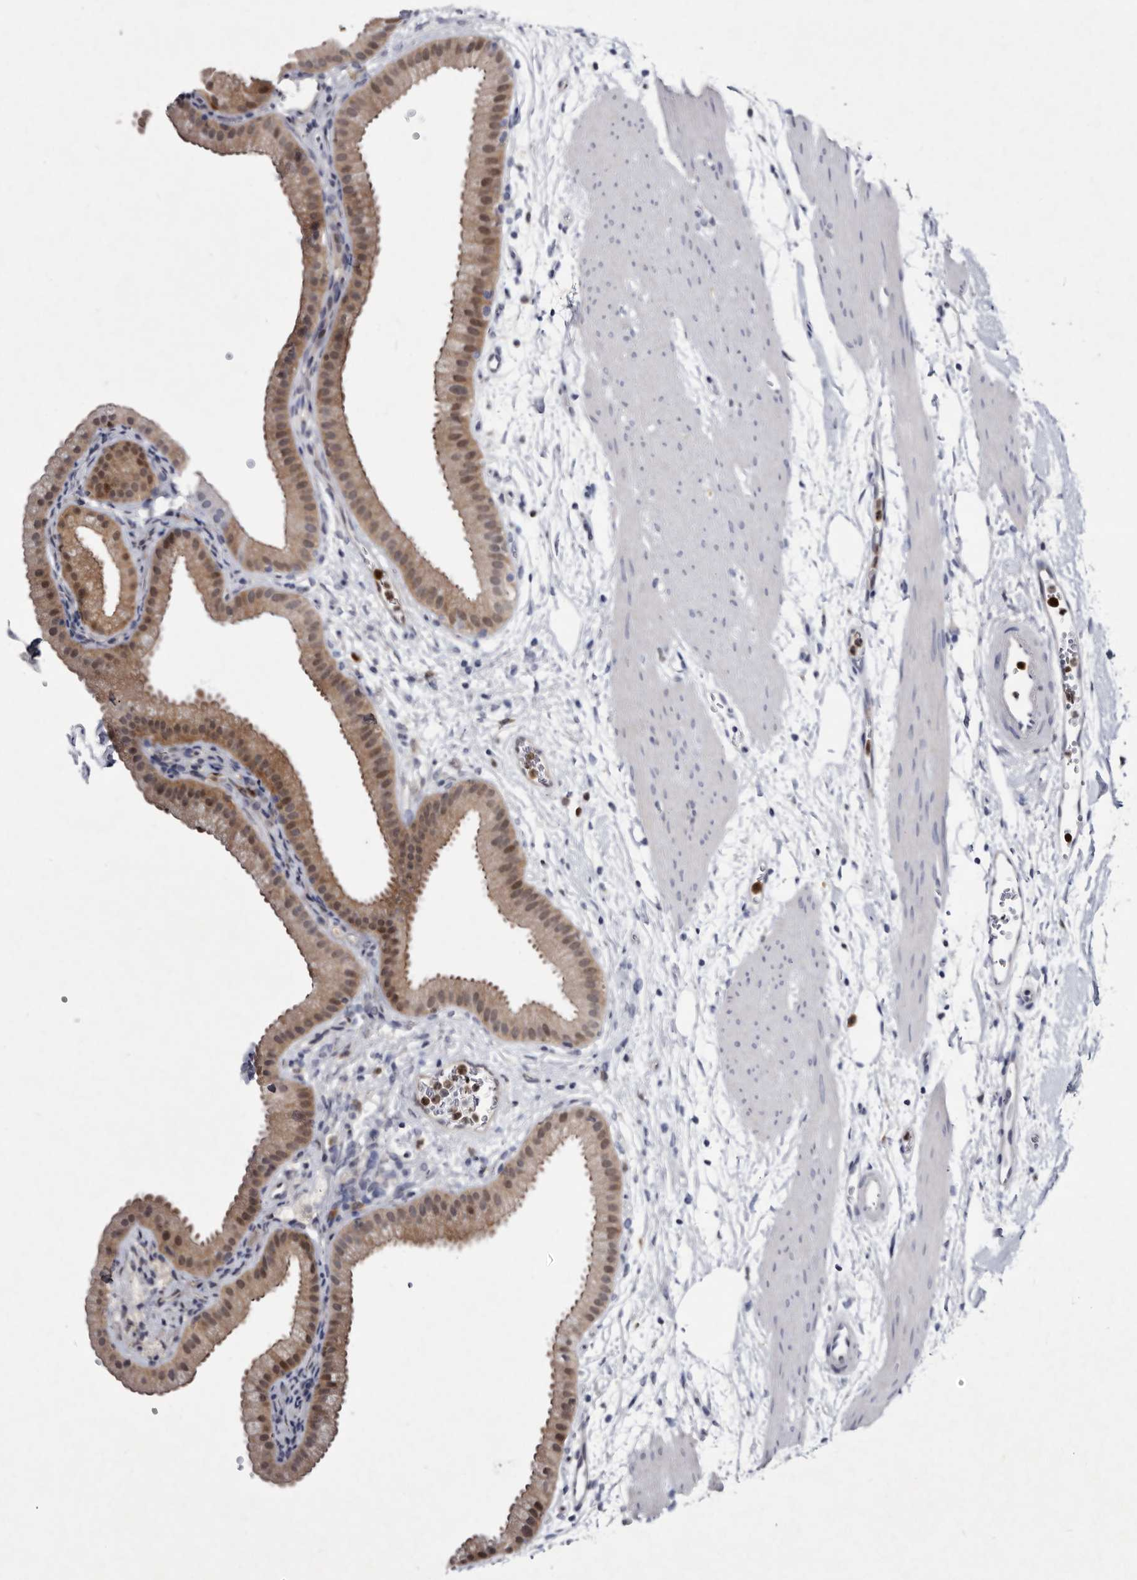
{"staining": {"intensity": "moderate", "quantity": ">75%", "location": "cytoplasmic/membranous,nuclear"}, "tissue": "gallbladder", "cell_type": "Glandular cells", "image_type": "normal", "snomed": [{"axis": "morphology", "description": "Normal tissue, NOS"}, {"axis": "topography", "description": "Gallbladder"}], "caption": "Gallbladder was stained to show a protein in brown. There is medium levels of moderate cytoplasmic/membranous,nuclear positivity in approximately >75% of glandular cells.", "gene": "SERPINB8", "patient": {"sex": "female", "age": 64}}